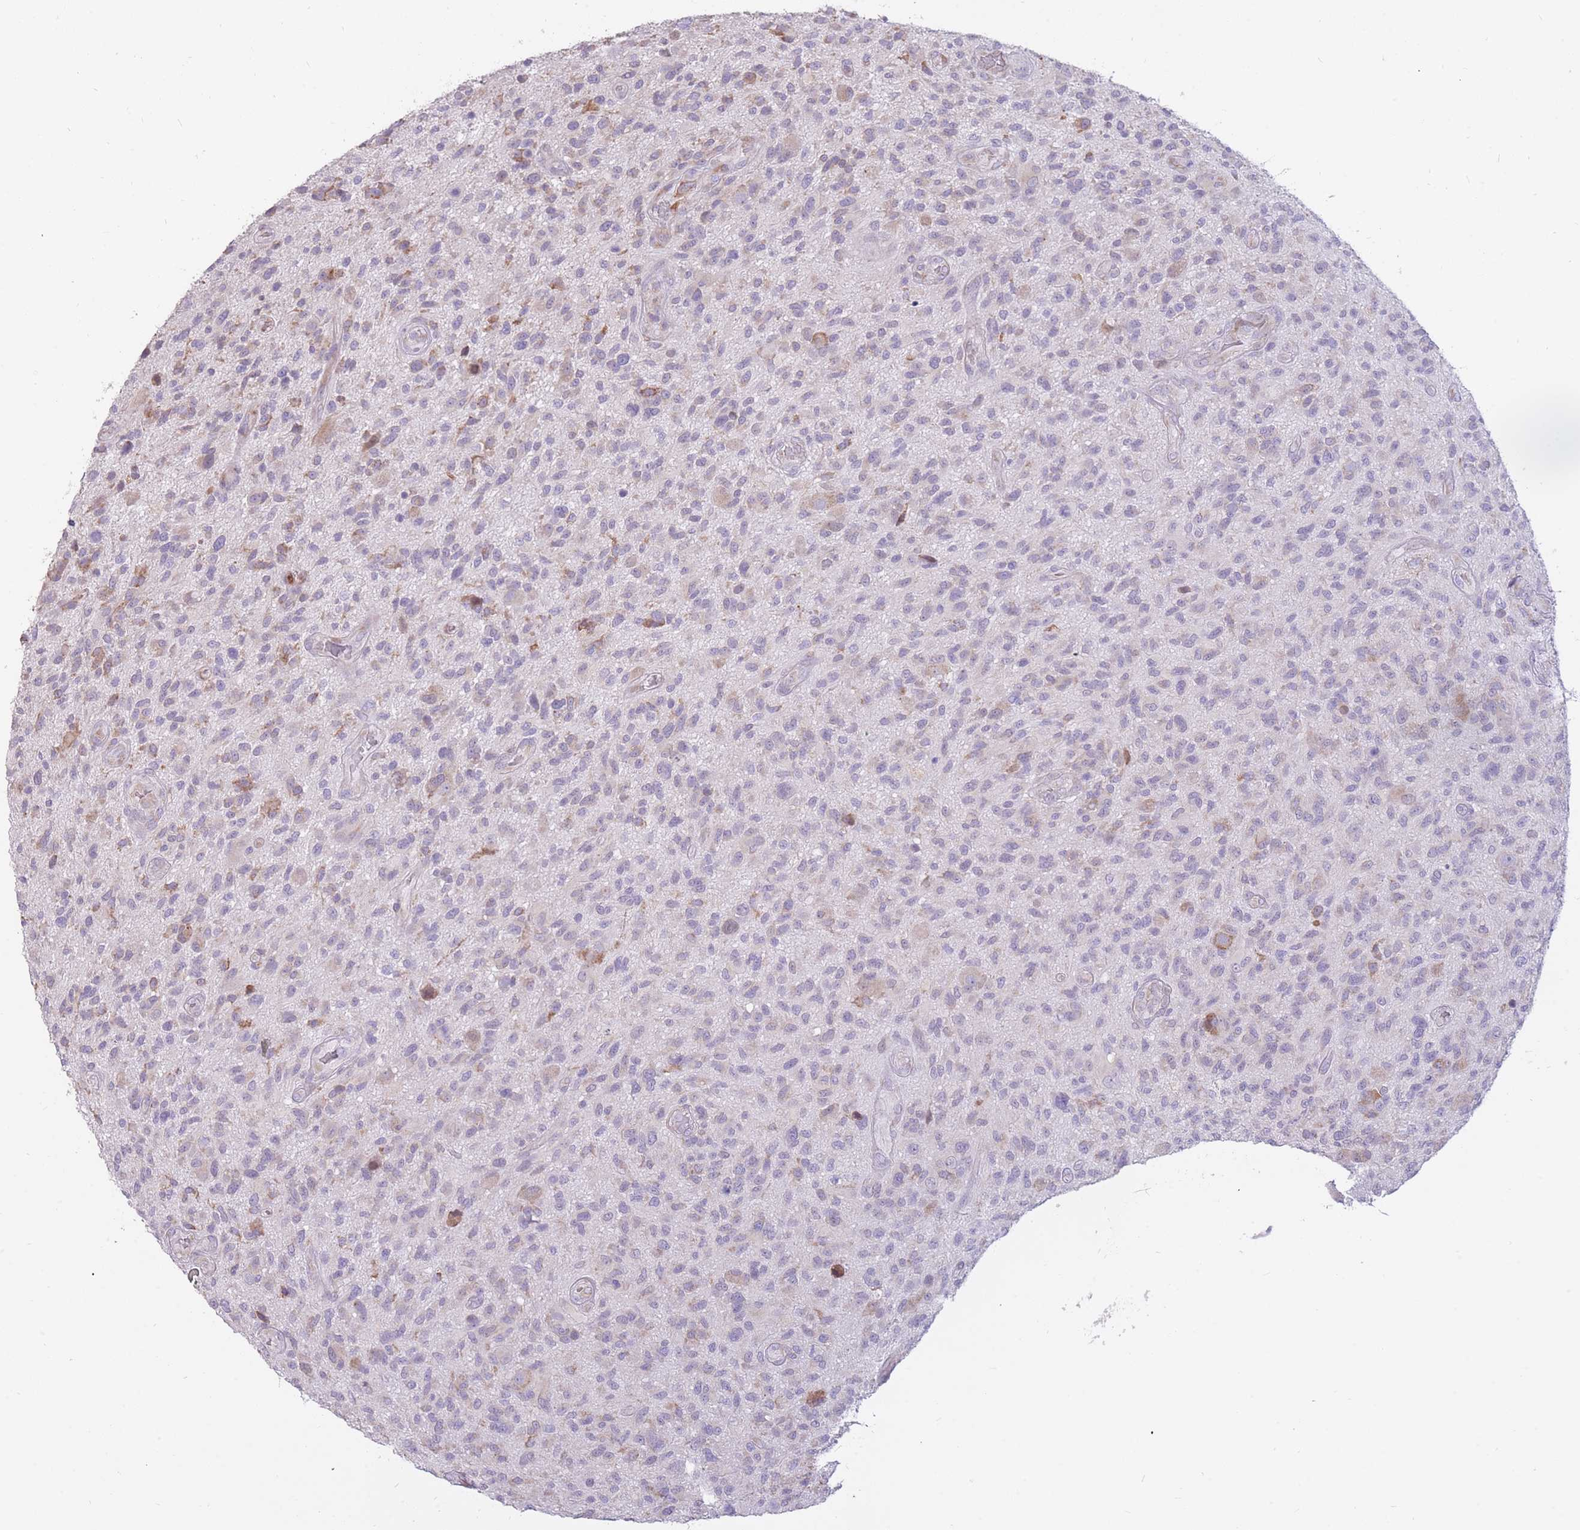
{"staining": {"intensity": "weak", "quantity": "<25%", "location": "cytoplasmic/membranous"}, "tissue": "glioma", "cell_type": "Tumor cells", "image_type": "cancer", "snomed": [{"axis": "morphology", "description": "Glioma, malignant, High grade"}, {"axis": "topography", "description": "Brain"}], "caption": "High magnification brightfield microscopy of malignant glioma (high-grade) stained with DAB (brown) and counterstained with hematoxylin (blue): tumor cells show no significant positivity. The staining was performed using DAB to visualize the protein expression in brown, while the nuclei were stained in blue with hematoxylin (Magnification: 20x).", "gene": "TRAPPC5", "patient": {"sex": "male", "age": 47}}